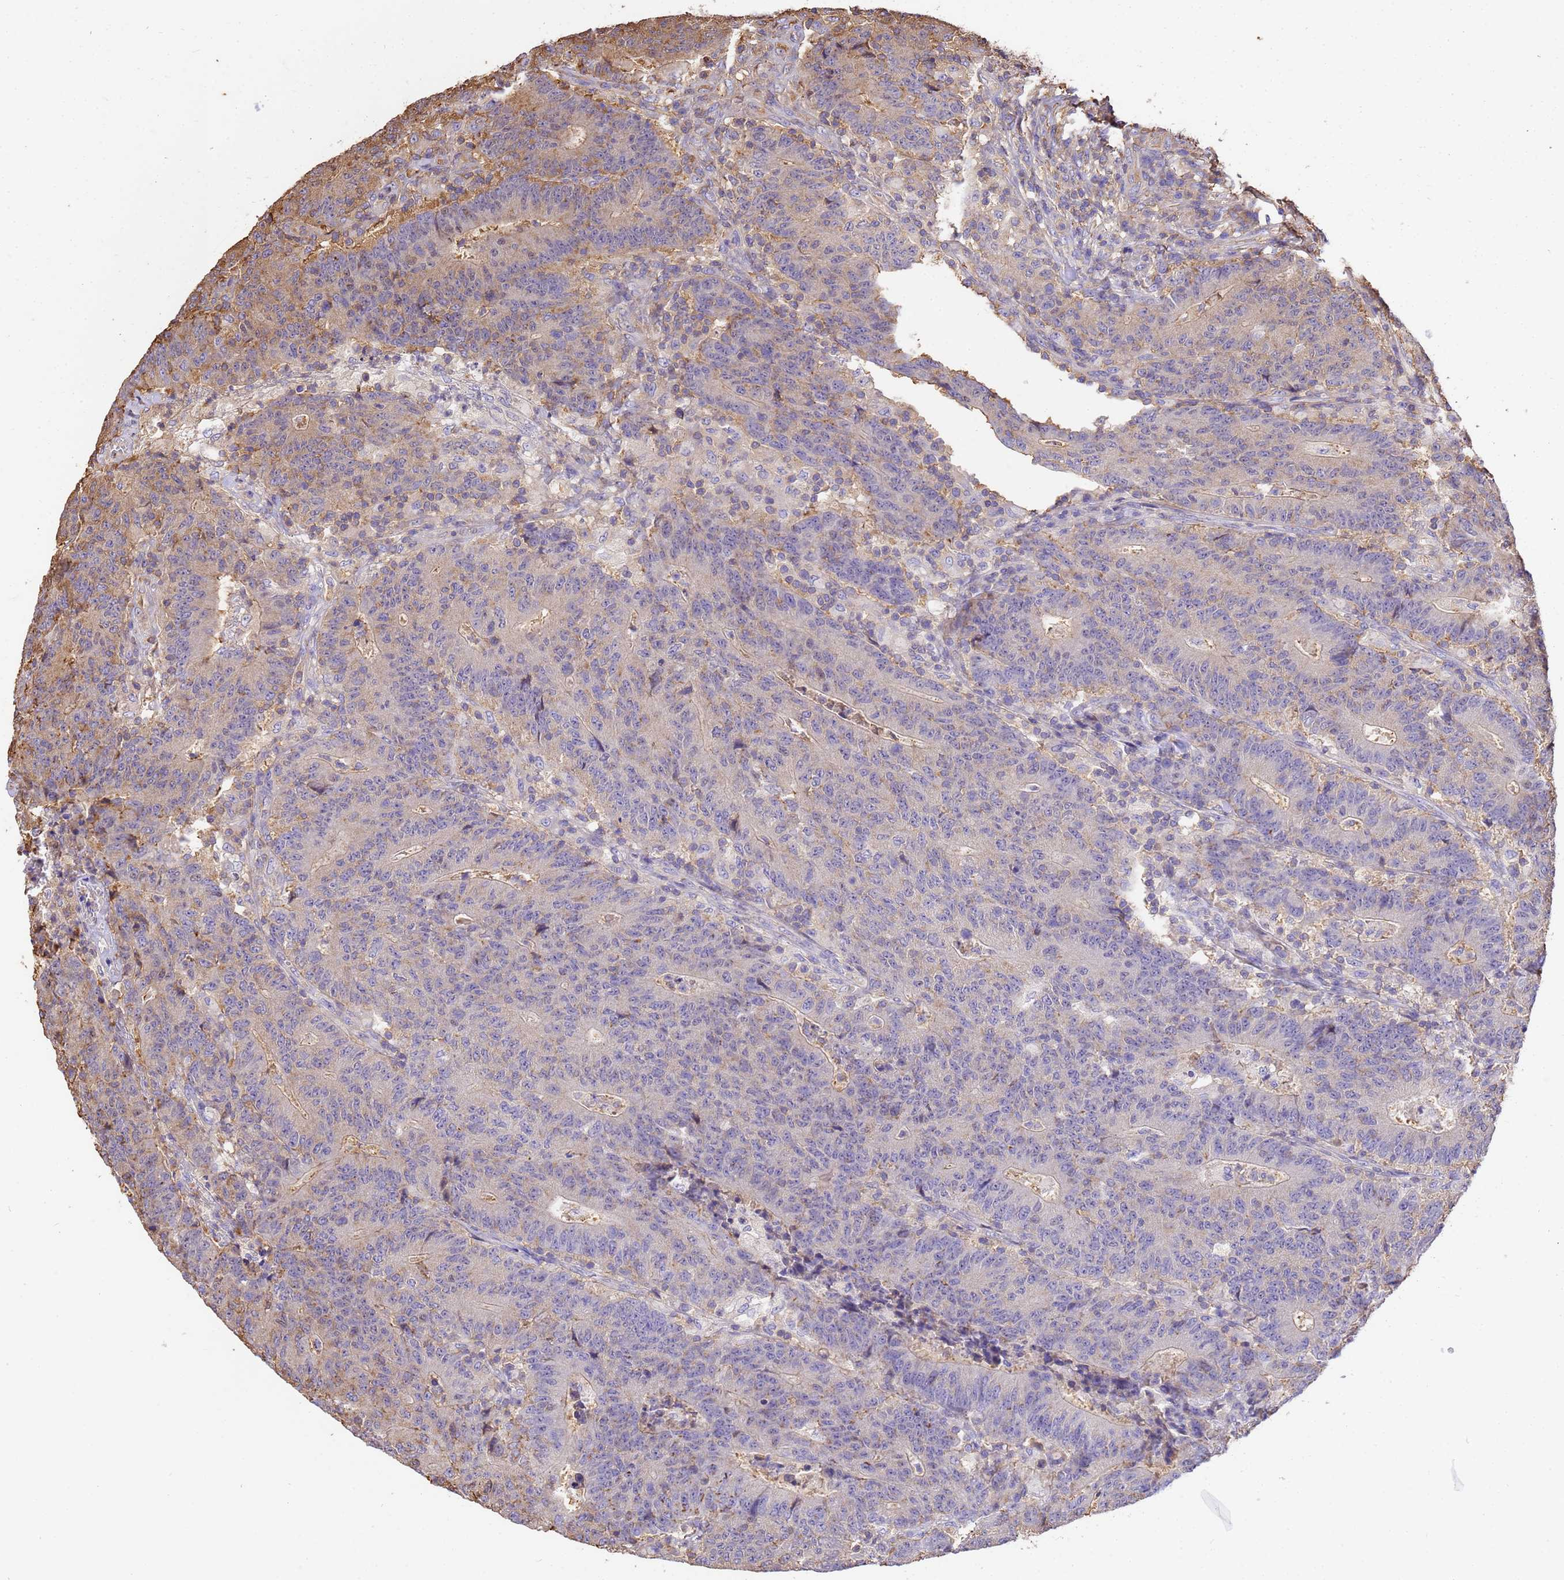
{"staining": {"intensity": "weak", "quantity": "<25%", "location": "cytoplasmic/membranous"}, "tissue": "colorectal cancer", "cell_type": "Tumor cells", "image_type": "cancer", "snomed": [{"axis": "morphology", "description": "Adenocarcinoma, NOS"}, {"axis": "topography", "description": "Colon"}], "caption": "IHC histopathology image of neoplastic tissue: colorectal adenocarcinoma stained with DAB (3,3'-diaminobenzidine) exhibits no significant protein expression in tumor cells. (DAB (3,3'-diaminobenzidine) immunohistochemistry visualized using brightfield microscopy, high magnification).", "gene": "WDR64", "patient": {"sex": "female", "age": 75}}